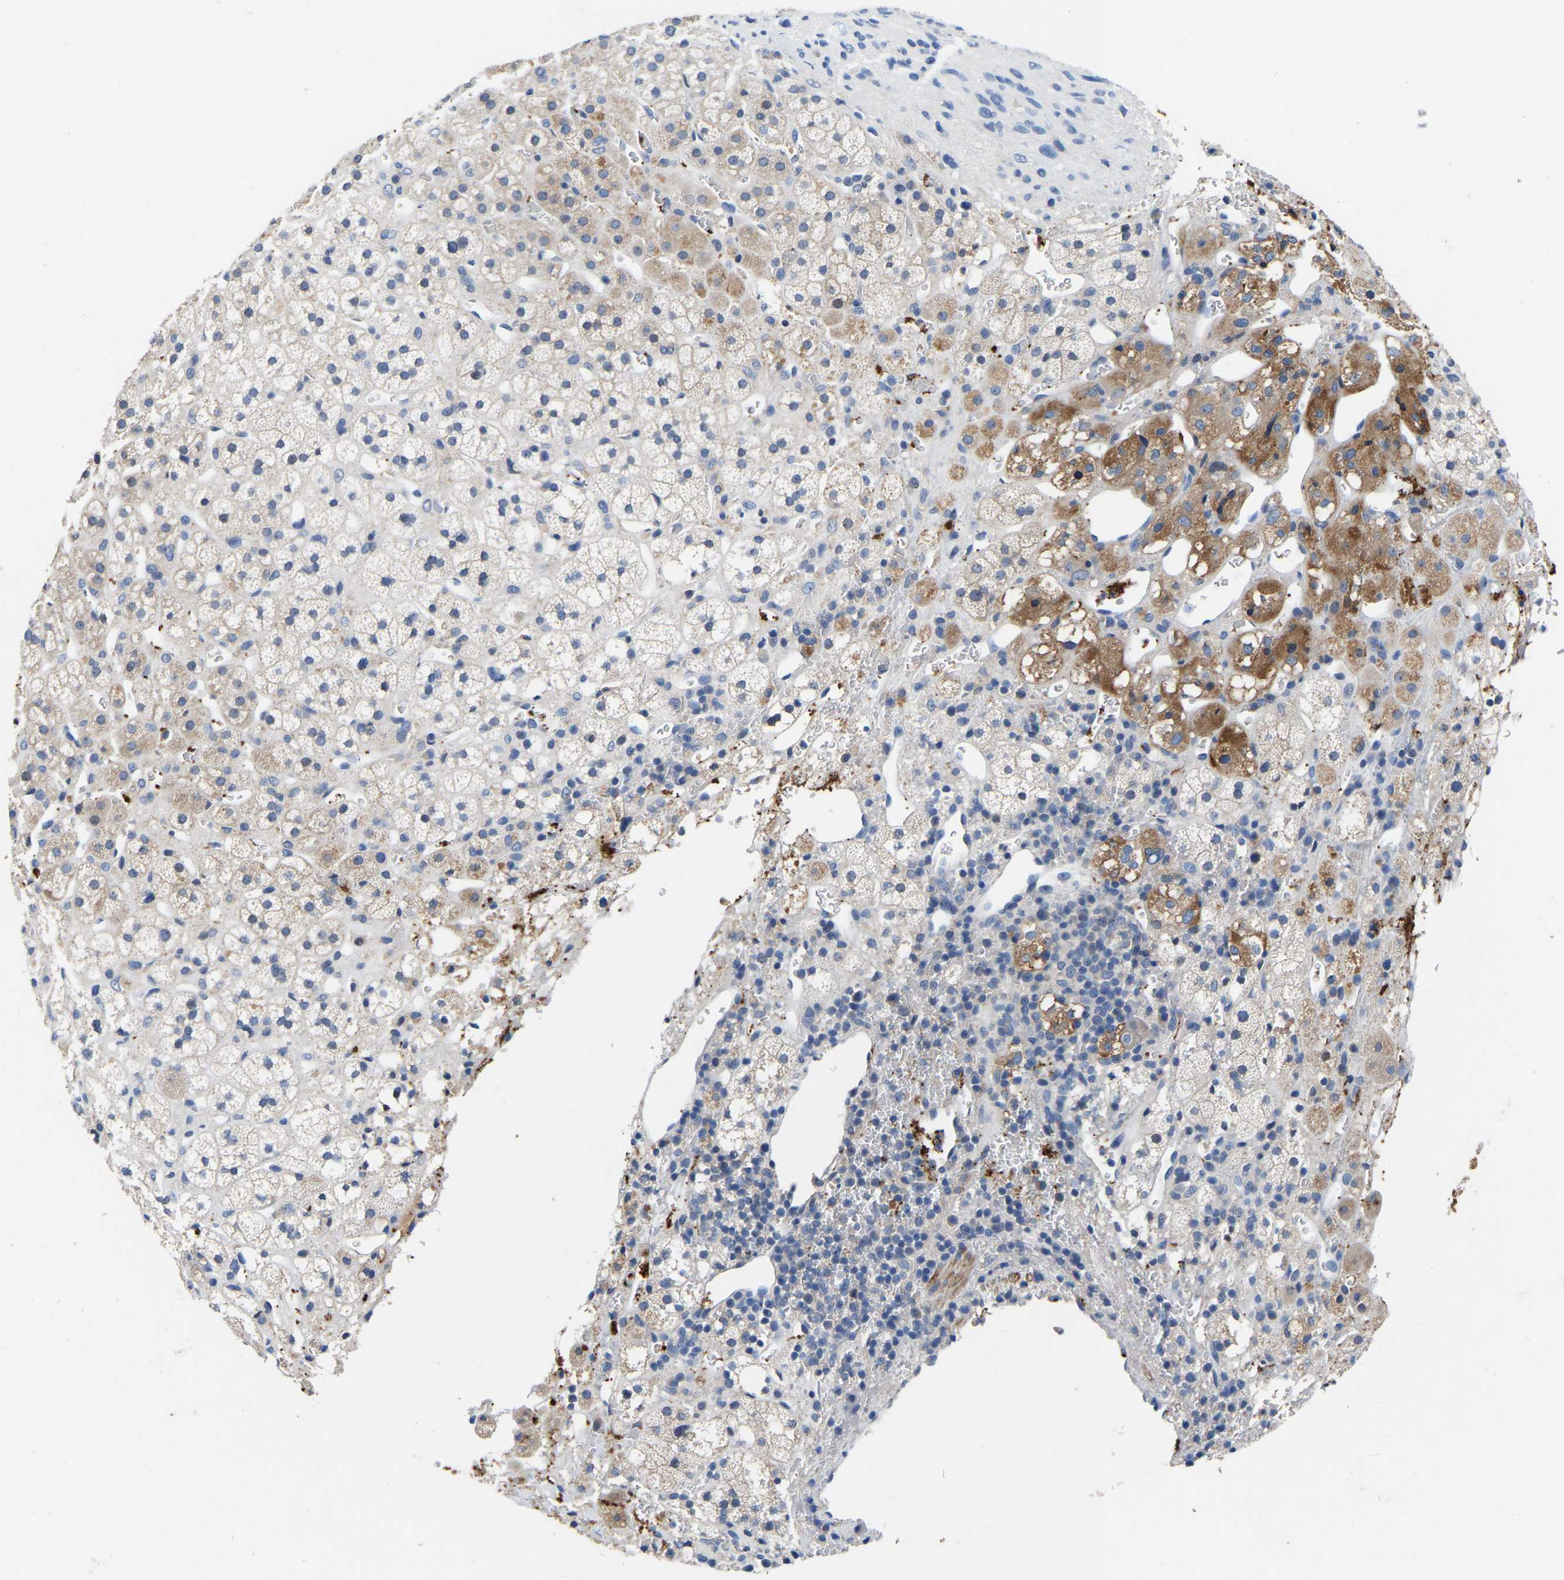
{"staining": {"intensity": "moderate", "quantity": "25%-75%", "location": "cytoplasmic/membranous"}, "tissue": "adrenal gland", "cell_type": "Glandular cells", "image_type": "normal", "snomed": [{"axis": "morphology", "description": "Normal tissue, NOS"}, {"axis": "topography", "description": "Adrenal gland"}], "caption": "A photomicrograph of adrenal gland stained for a protein exhibits moderate cytoplasmic/membranous brown staining in glandular cells. (brown staining indicates protein expression, while blue staining denotes nuclei).", "gene": "RAB27B", "patient": {"sex": "male", "age": 56}}